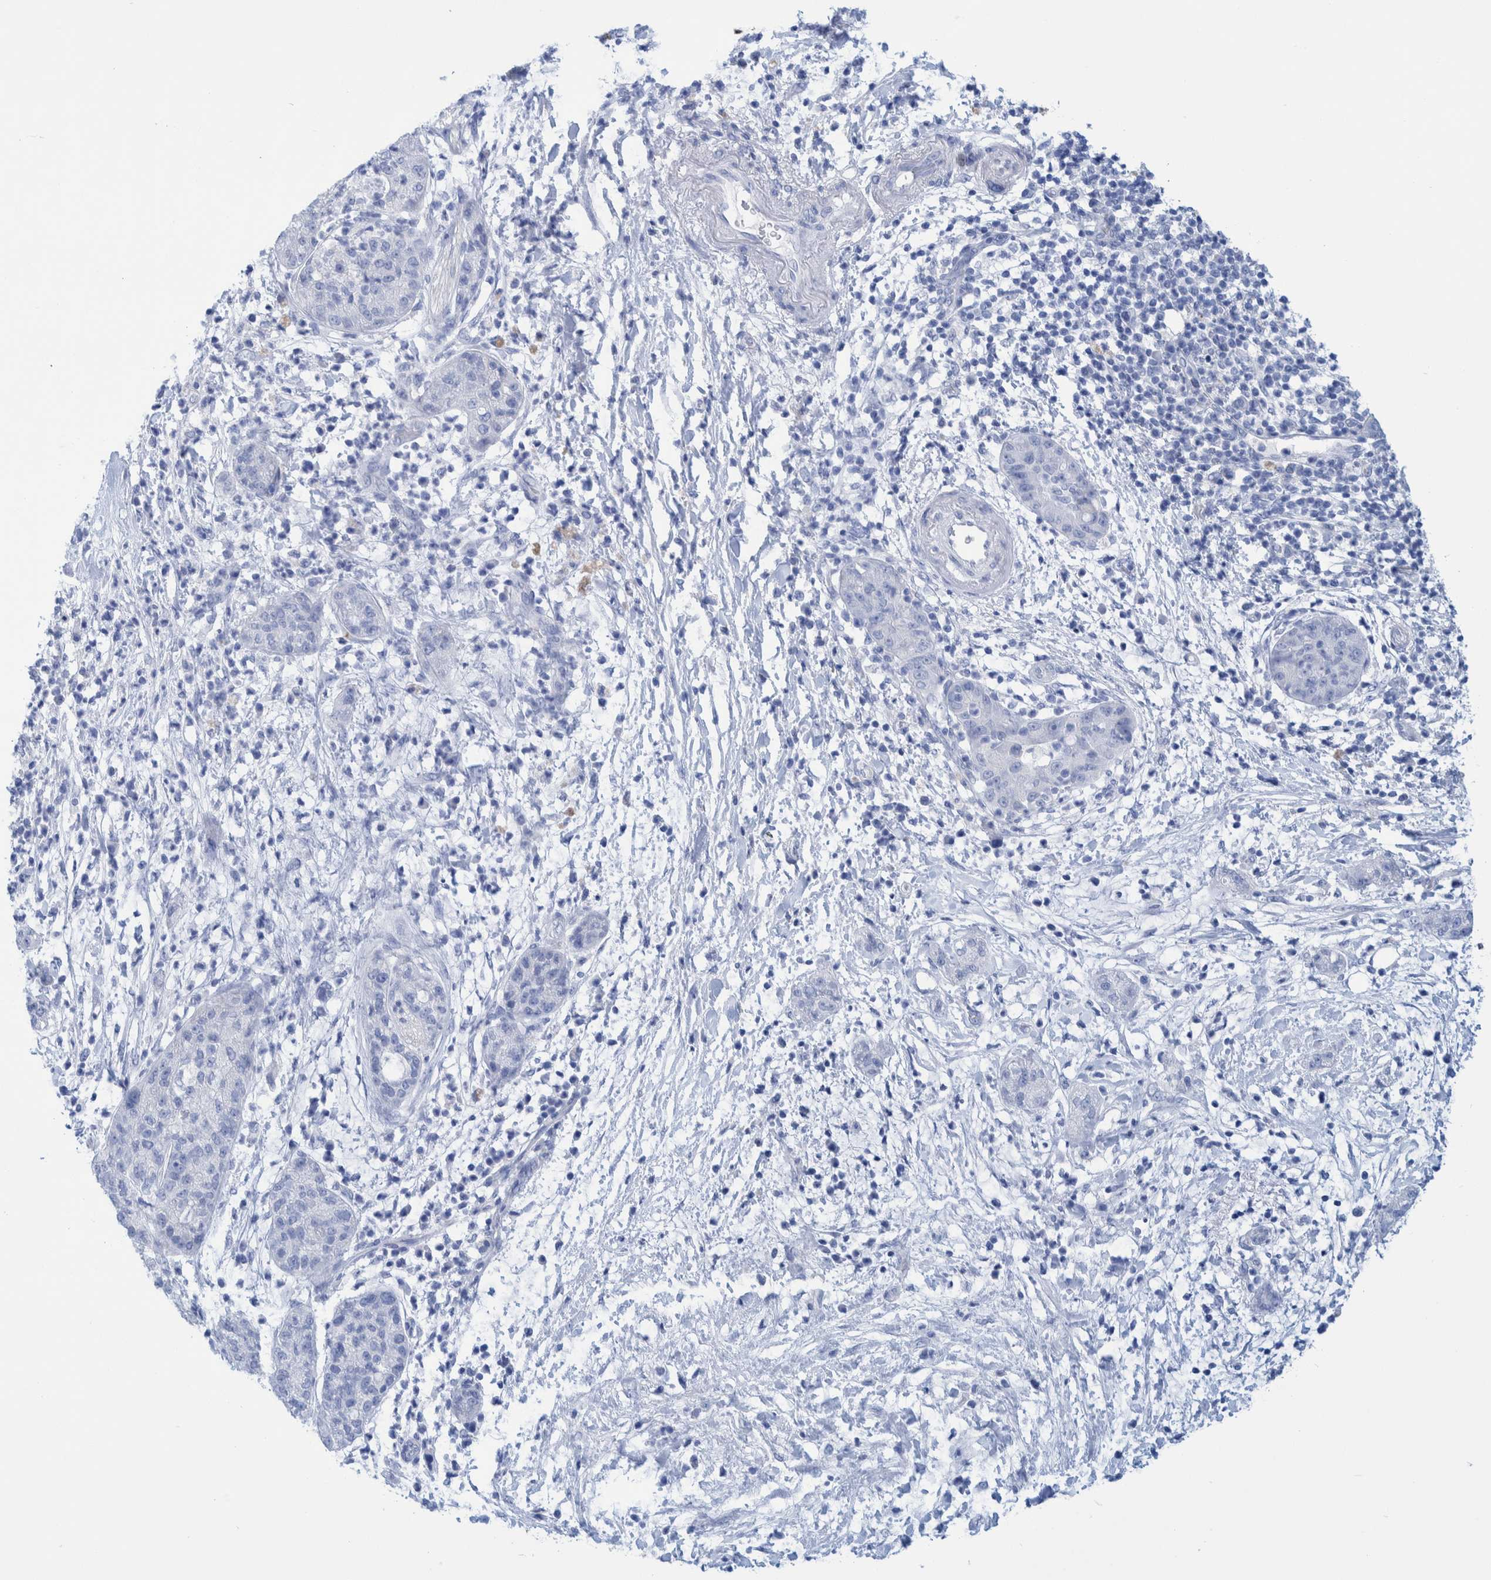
{"staining": {"intensity": "negative", "quantity": "none", "location": "none"}, "tissue": "pancreatic cancer", "cell_type": "Tumor cells", "image_type": "cancer", "snomed": [{"axis": "morphology", "description": "Adenocarcinoma, NOS"}, {"axis": "topography", "description": "Pancreas"}], "caption": "Tumor cells are negative for brown protein staining in pancreatic adenocarcinoma.", "gene": "PERP", "patient": {"sex": "female", "age": 78}}